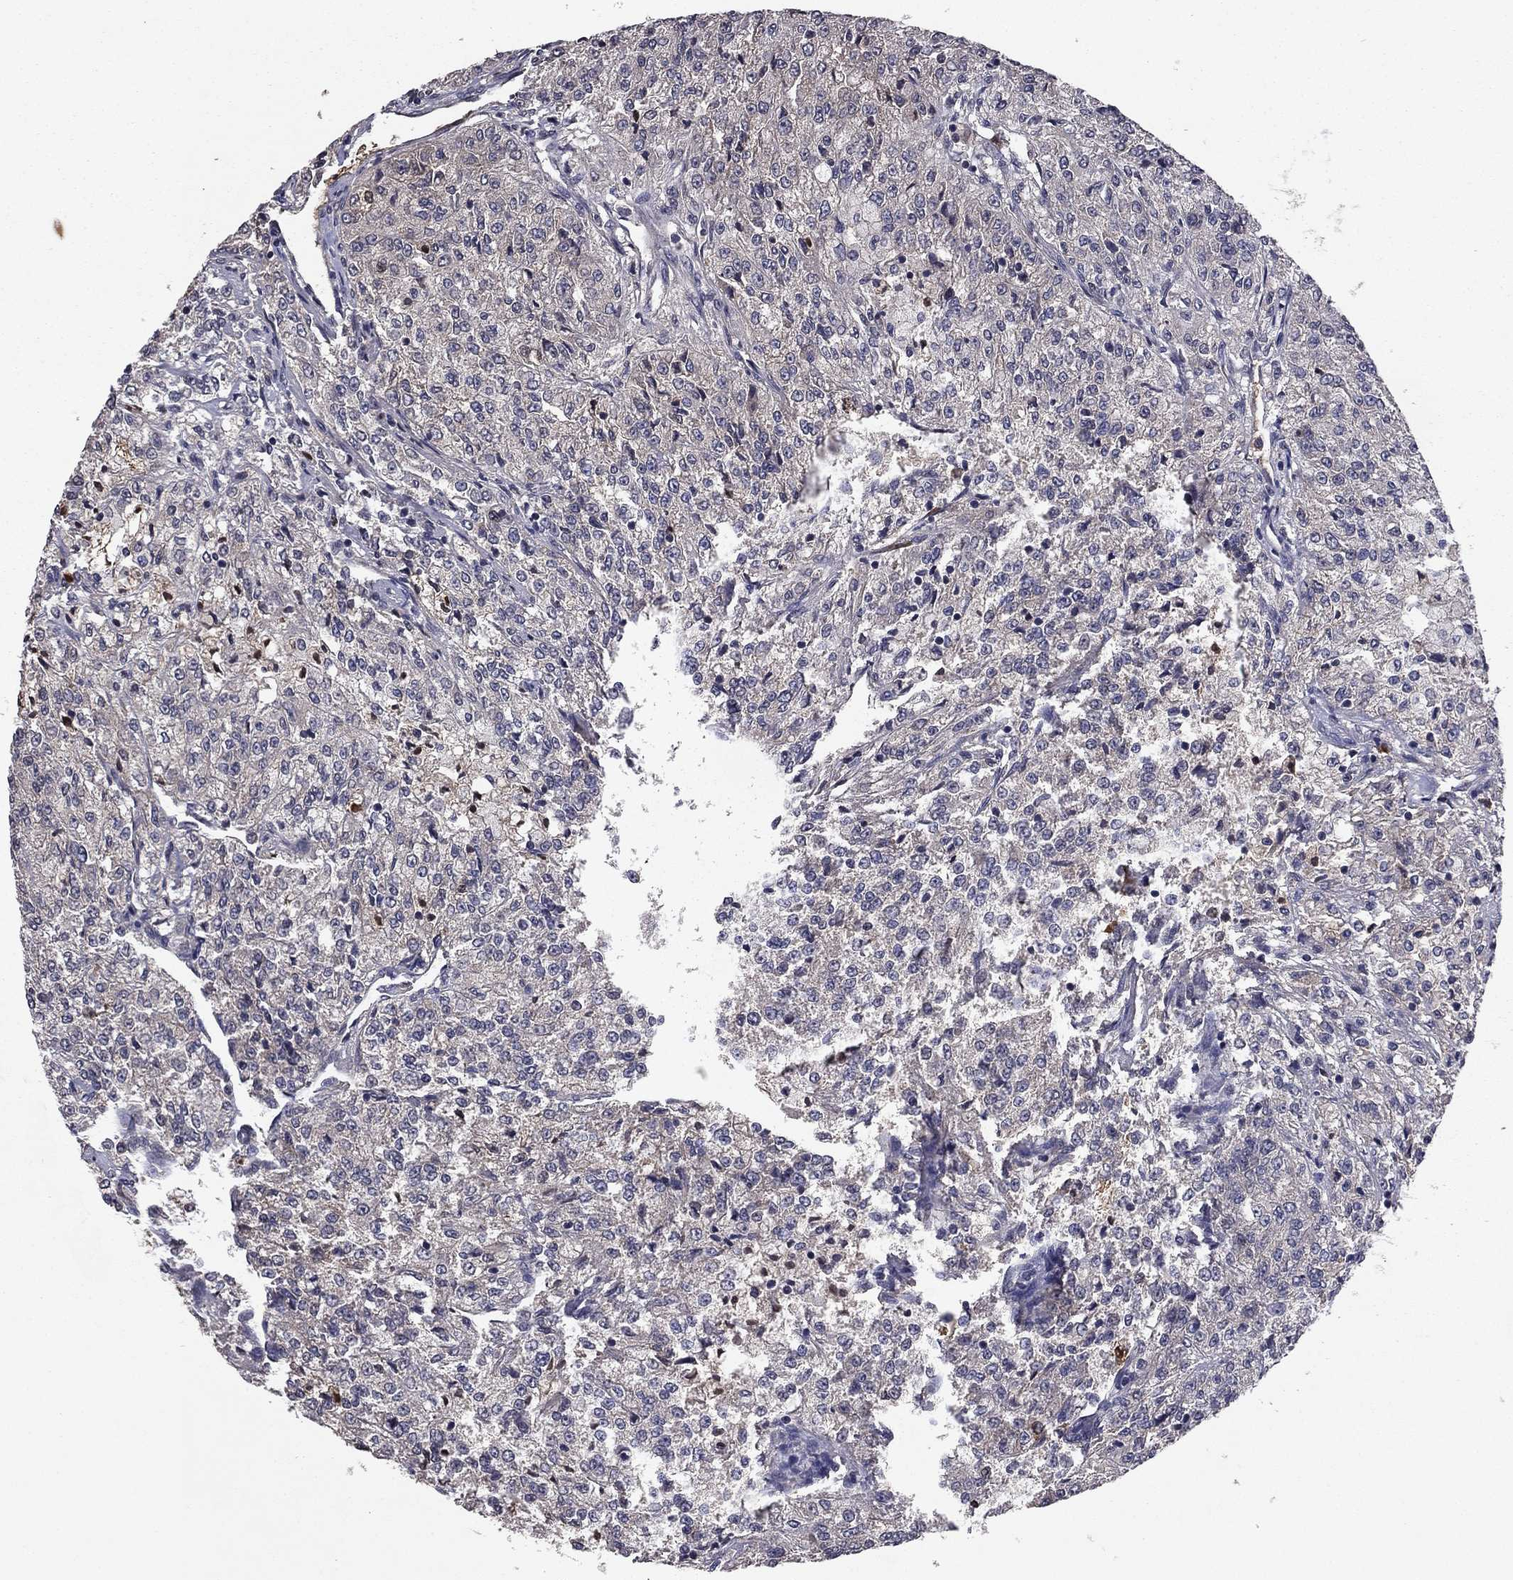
{"staining": {"intensity": "negative", "quantity": "none", "location": "none"}, "tissue": "renal cancer", "cell_type": "Tumor cells", "image_type": "cancer", "snomed": [{"axis": "morphology", "description": "Adenocarcinoma, NOS"}, {"axis": "topography", "description": "Kidney"}], "caption": "Immunohistochemical staining of human renal cancer exhibits no significant staining in tumor cells.", "gene": "PROS1", "patient": {"sex": "female", "age": 63}}